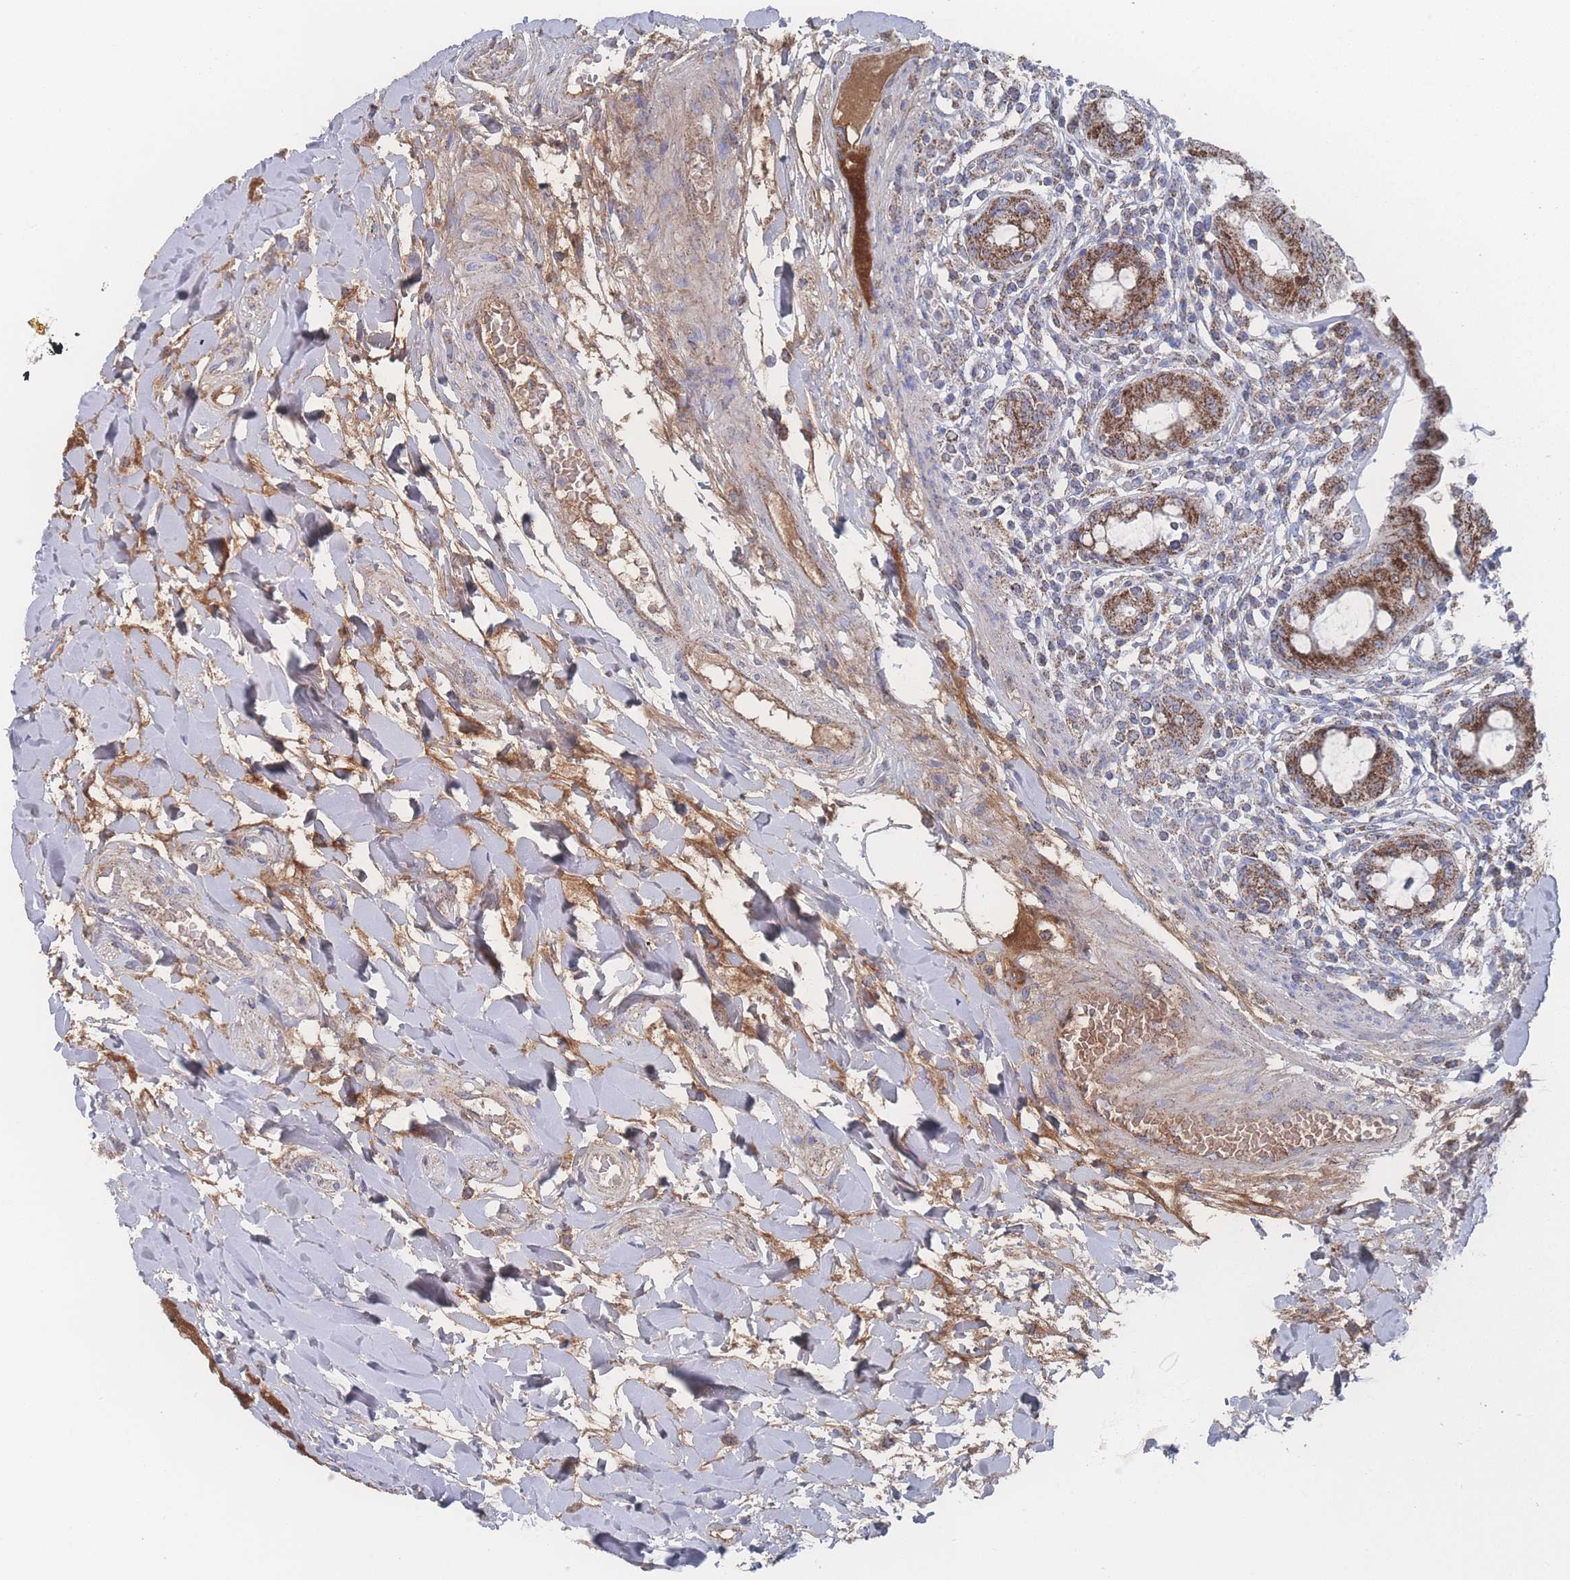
{"staining": {"intensity": "strong", "quantity": ">75%", "location": "cytoplasmic/membranous"}, "tissue": "rectum", "cell_type": "Glandular cells", "image_type": "normal", "snomed": [{"axis": "morphology", "description": "Normal tissue, NOS"}, {"axis": "topography", "description": "Rectum"}], "caption": "IHC (DAB (3,3'-diaminobenzidine)) staining of normal human rectum displays strong cytoplasmic/membranous protein staining in about >75% of glandular cells. (Stains: DAB (3,3'-diaminobenzidine) in brown, nuclei in blue, Microscopy: brightfield microscopy at high magnification).", "gene": "PEX14", "patient": {"sex": "female", "age": 57}}